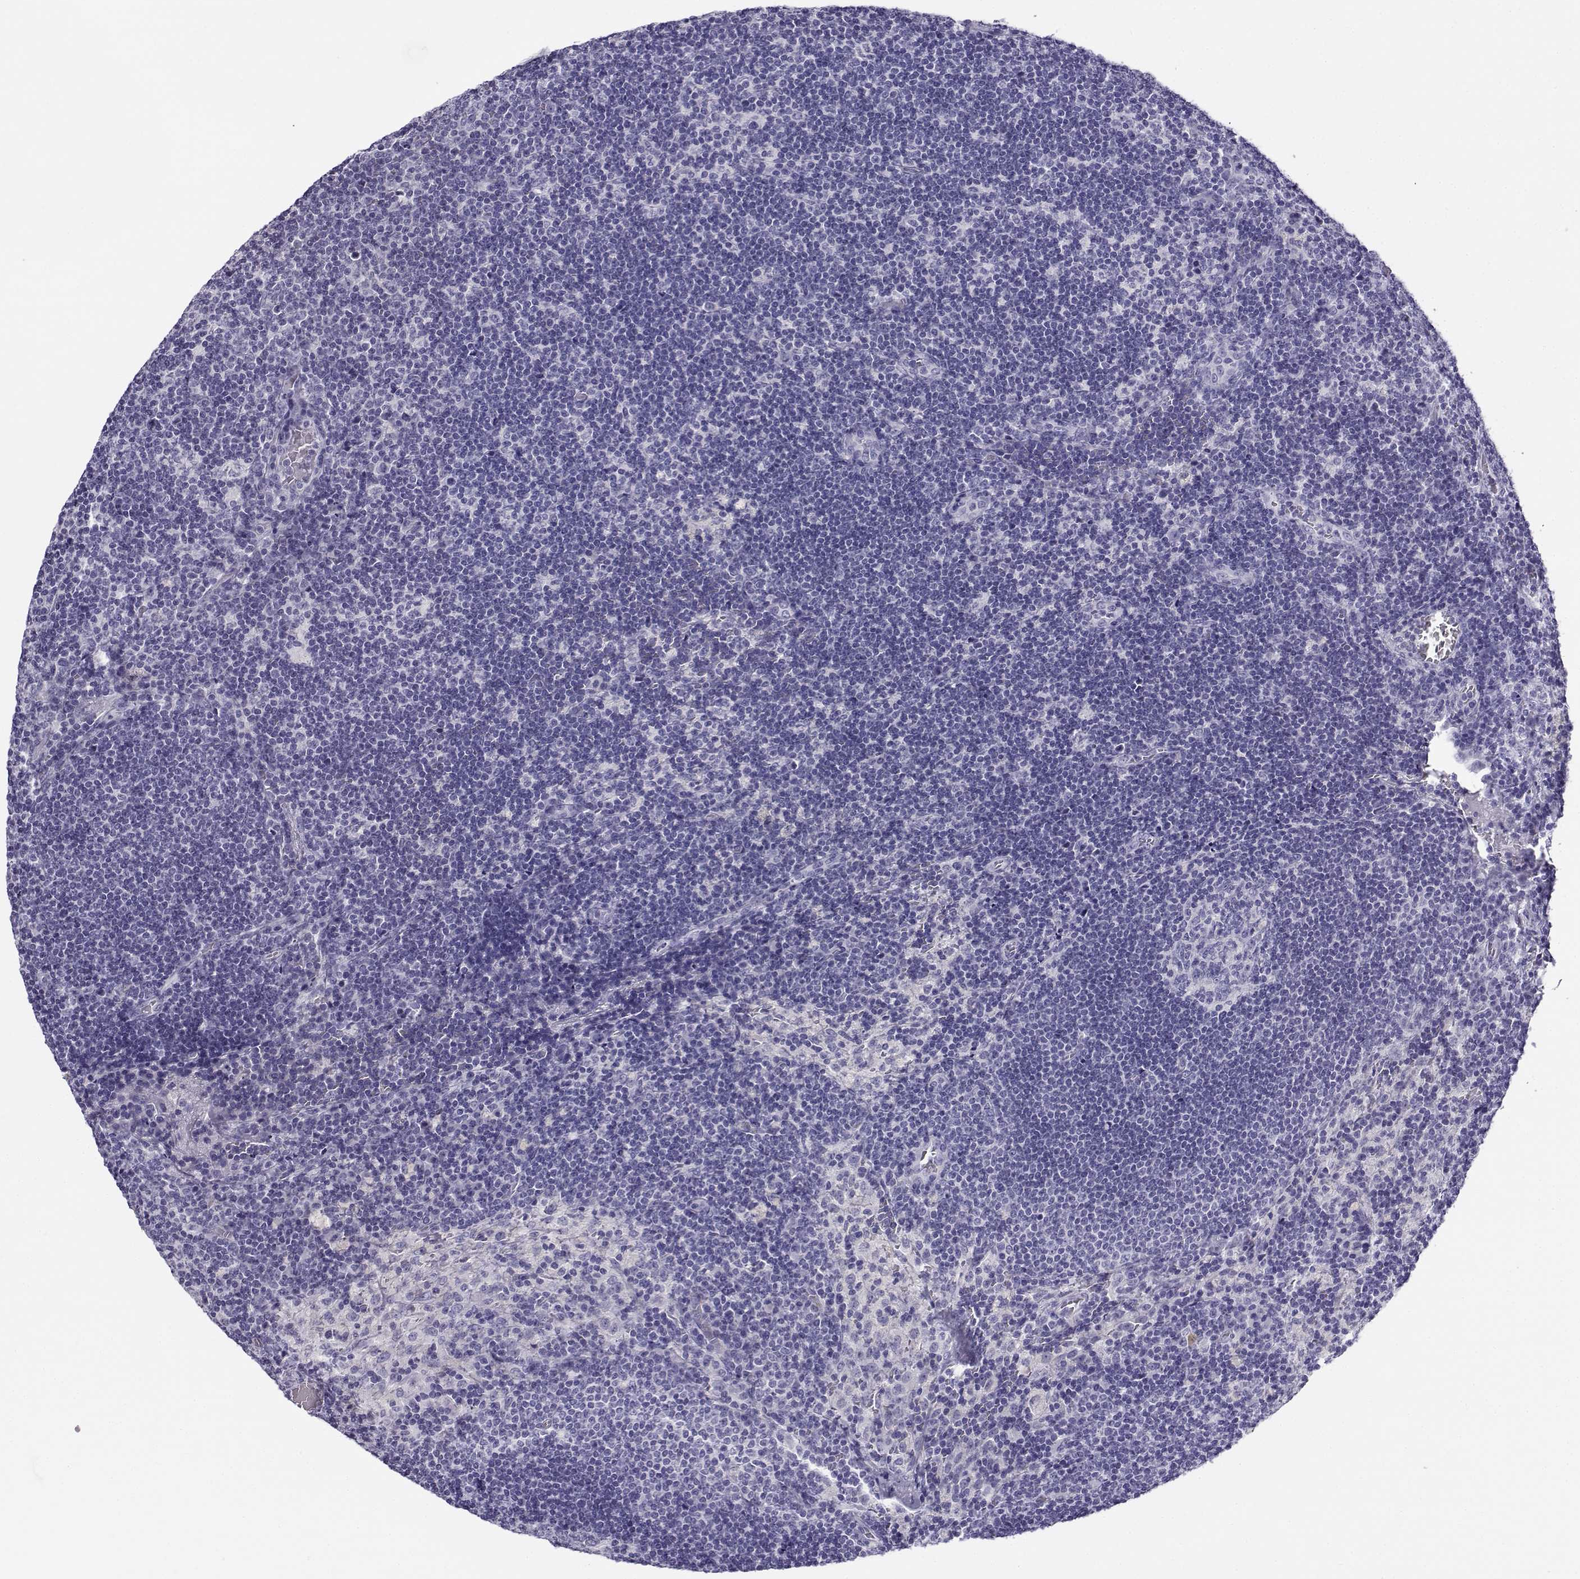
{"staining": {"intensity": "negative", "quantity": "none", "location": "none"}, "tissue": "lymph node", "cell_type": "Germinal center cells", "image_type": "normal", "snomed": [{"axis": "morphology", "description": "Normal tissue, NOS"}, {"axis": "topography", "description": "Lymph node"}], "caption": "IHC micrograph of benign lymph node: lymph node stained with DAB (3,3'-diaminobenzidine) exhibits no significant protein expression in germinal center cells. (Stains: DAB IHC with hematoxylin counter stain, Microscopy: brightfield microscopy at high magnification).", "gene": "CABS1", "patient": {"sex": "male", "age": 63}}